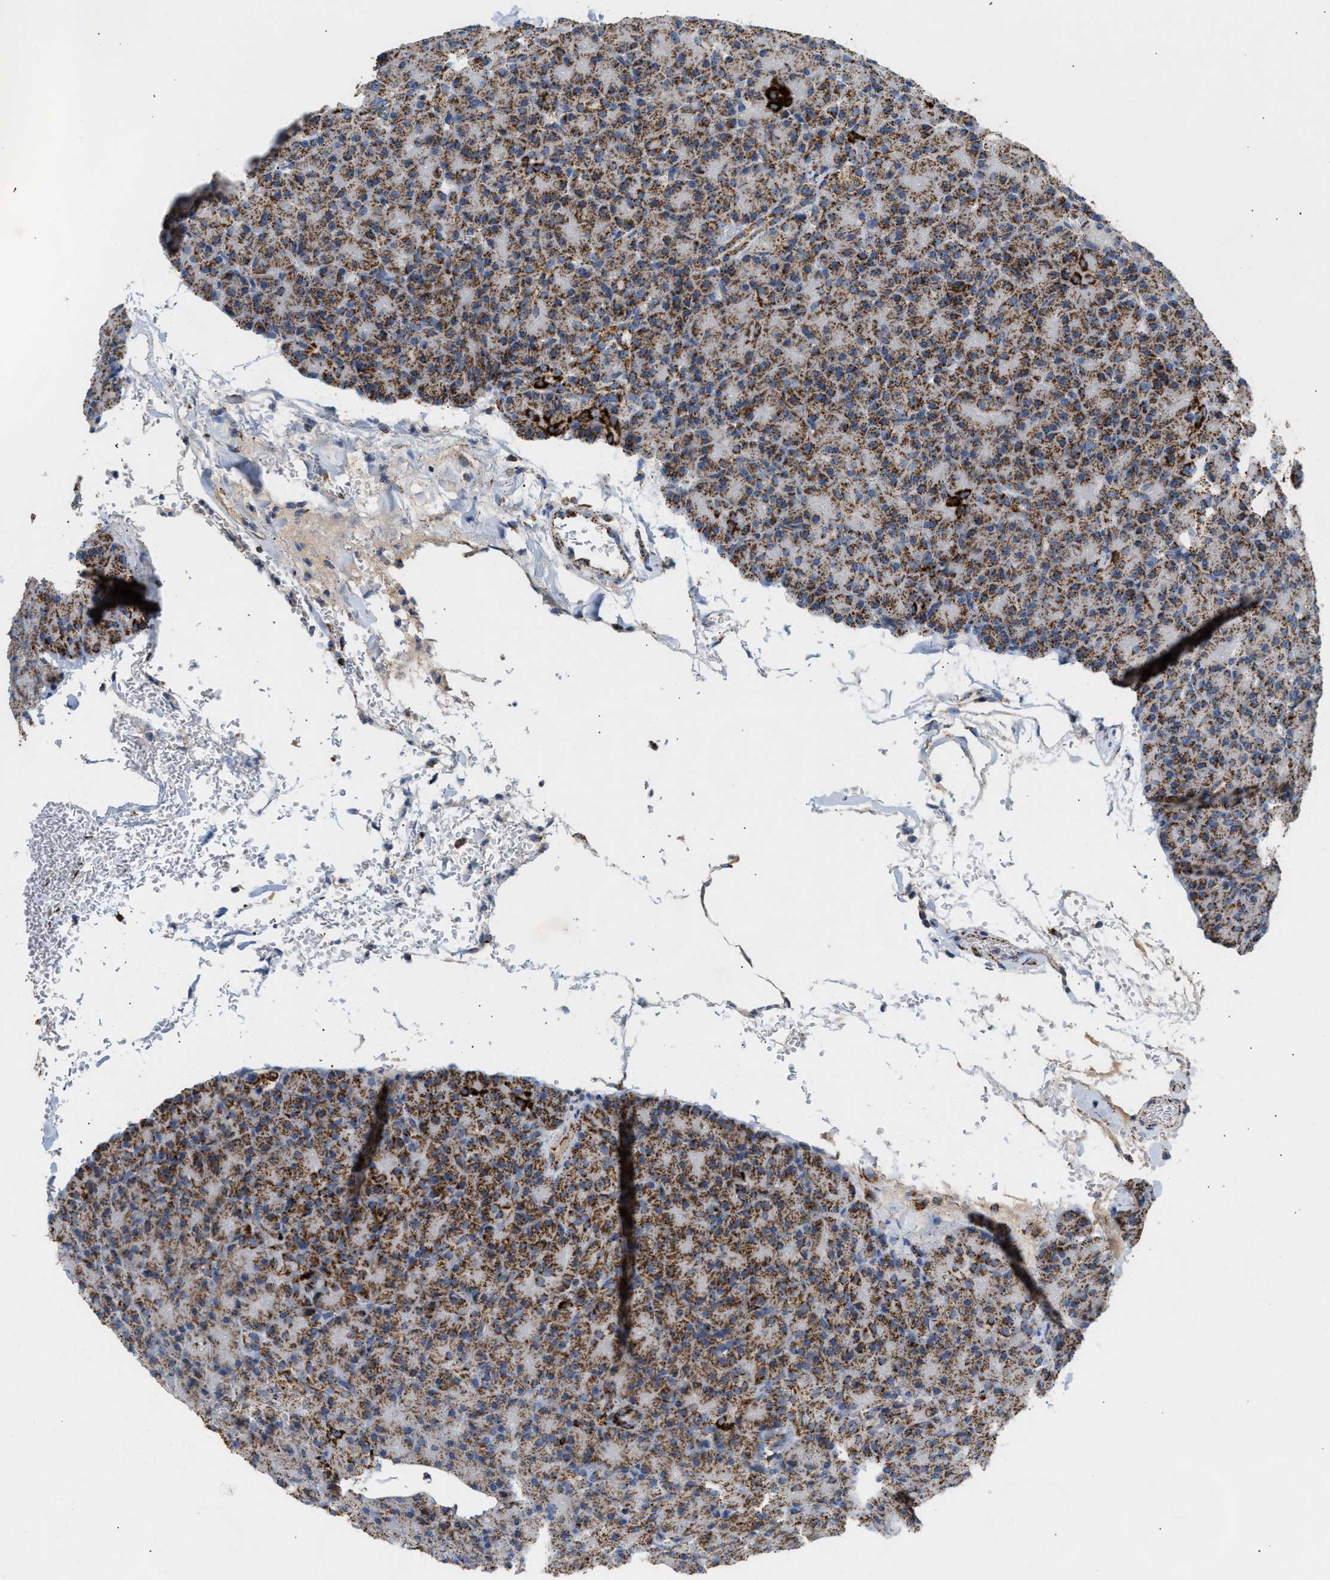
{"staining": {"intensity": "moderate", "quantity": ">75%", "location": "cytoplasmic/membranous"}, "tissue": "pancreas", "cell_type": "Exocrine glandular cells", "image_type": "normal", "snomed": [{"axis": "morphology", "description": "Normal tissue, NOS"}, {"axis": "topography", "description": "Pancreas"}], "caption": "High-magnification brightfield microscopy of normal pancreas stained with DAB (3,3'-diaminobenzidine) (brown) and counterstained with hematoxylin (blue). exocrine glandular cells exhibit moderate cytoplasmic/membranous positivity is appreciated in about>75% of cells.", "gene": "OGDH", "patient": {"sex": "female", "age": 43}}